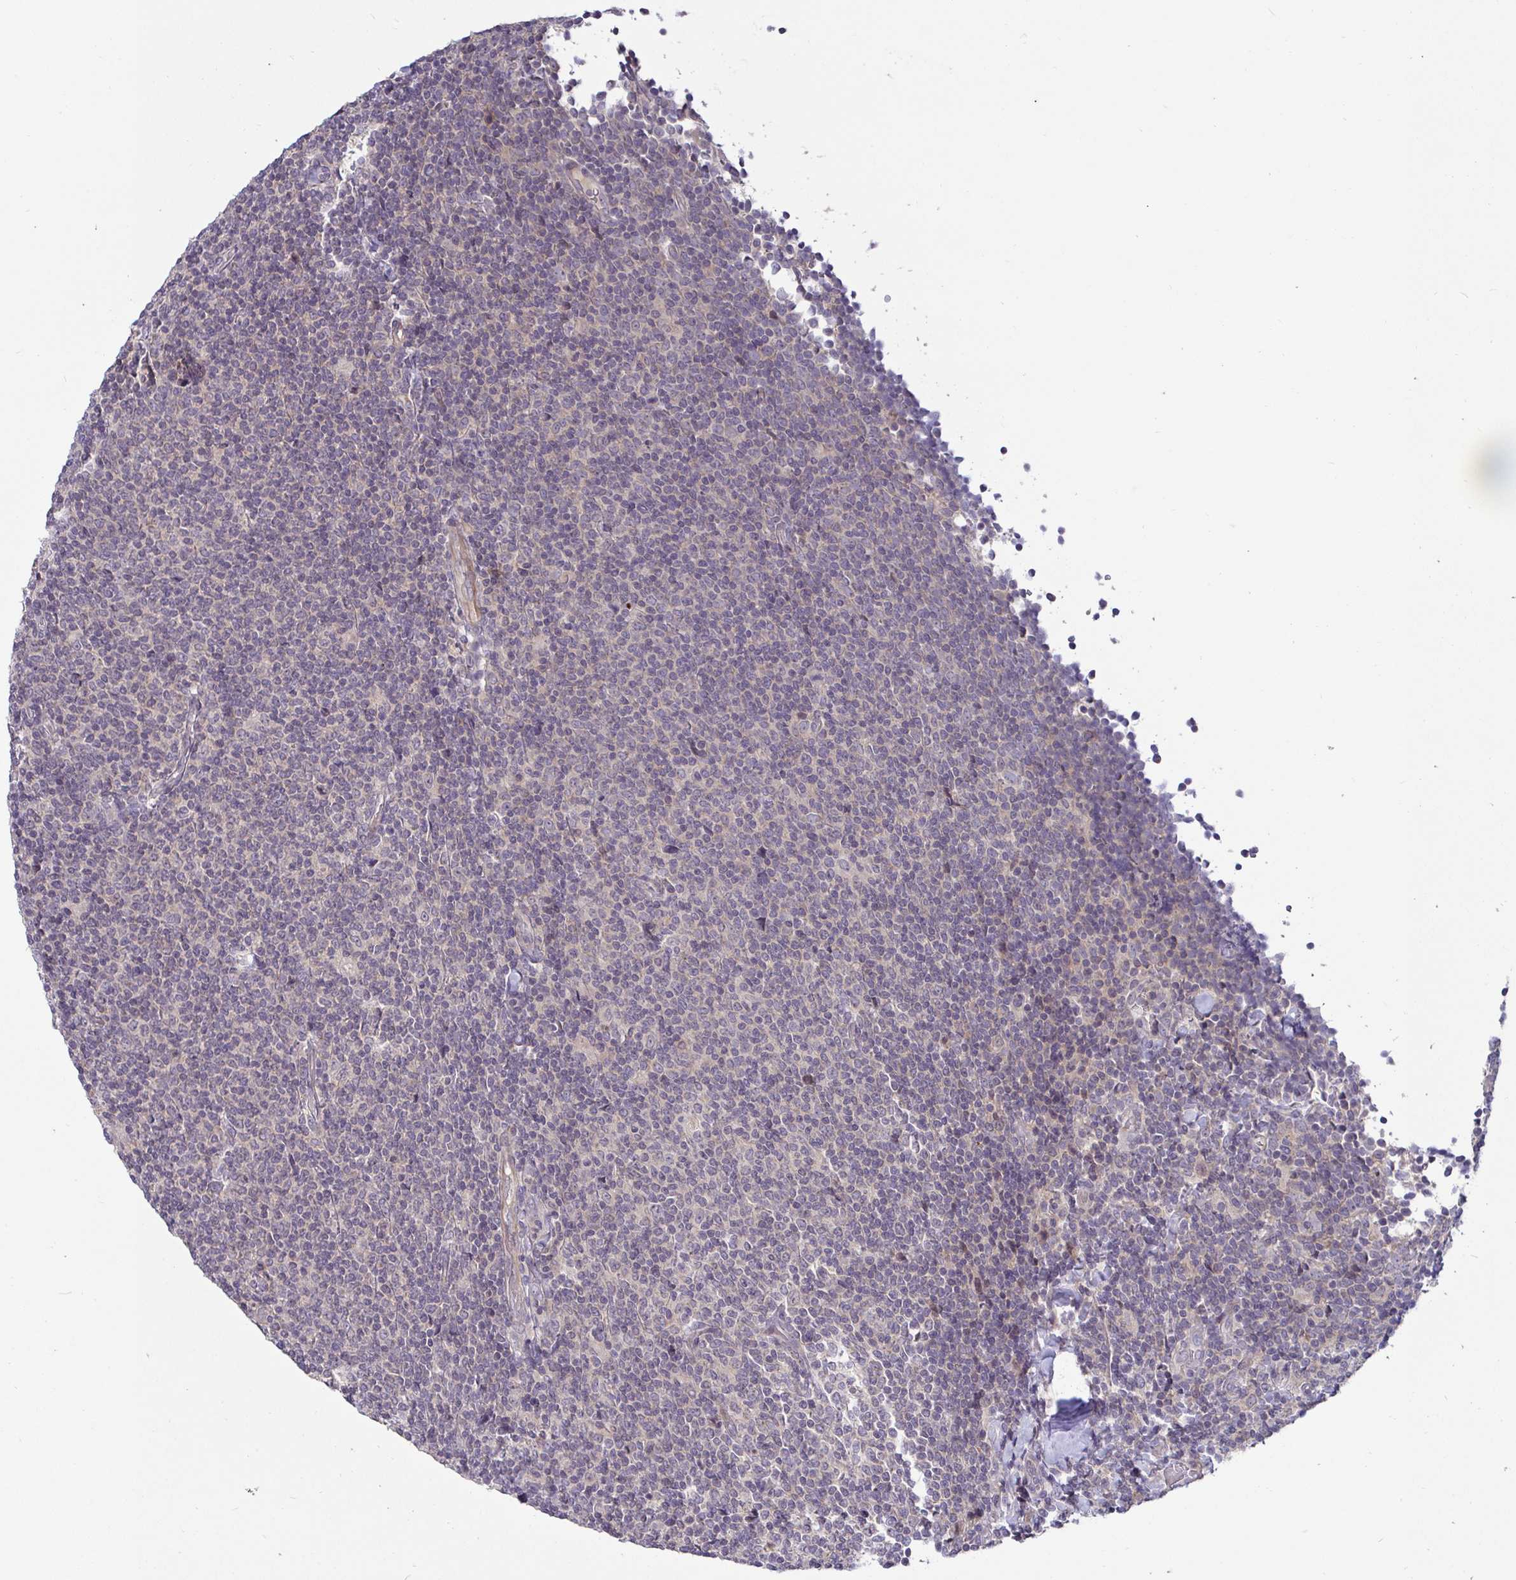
{"staining": {"intensity": "negative", "quantity": "none", "location": "none"}, "tissue": "lymphoma", "cell_type": "Tumor cells", "image_type": "cancer", "snomed": [{"axis": "morphology", "description": "Malignant lymphoma, non-Hodgkin's type, Low grade"}, {"axis": "topography", "description": "Lymph node"}], "caption": "Low-grade malignant lymphoma, non-Hodgkin's type stained for a protein using IHC demonstrates no expression tumor cells.", "gene": "GSTM1", "patient": {"sex": "male", "age": 52}}